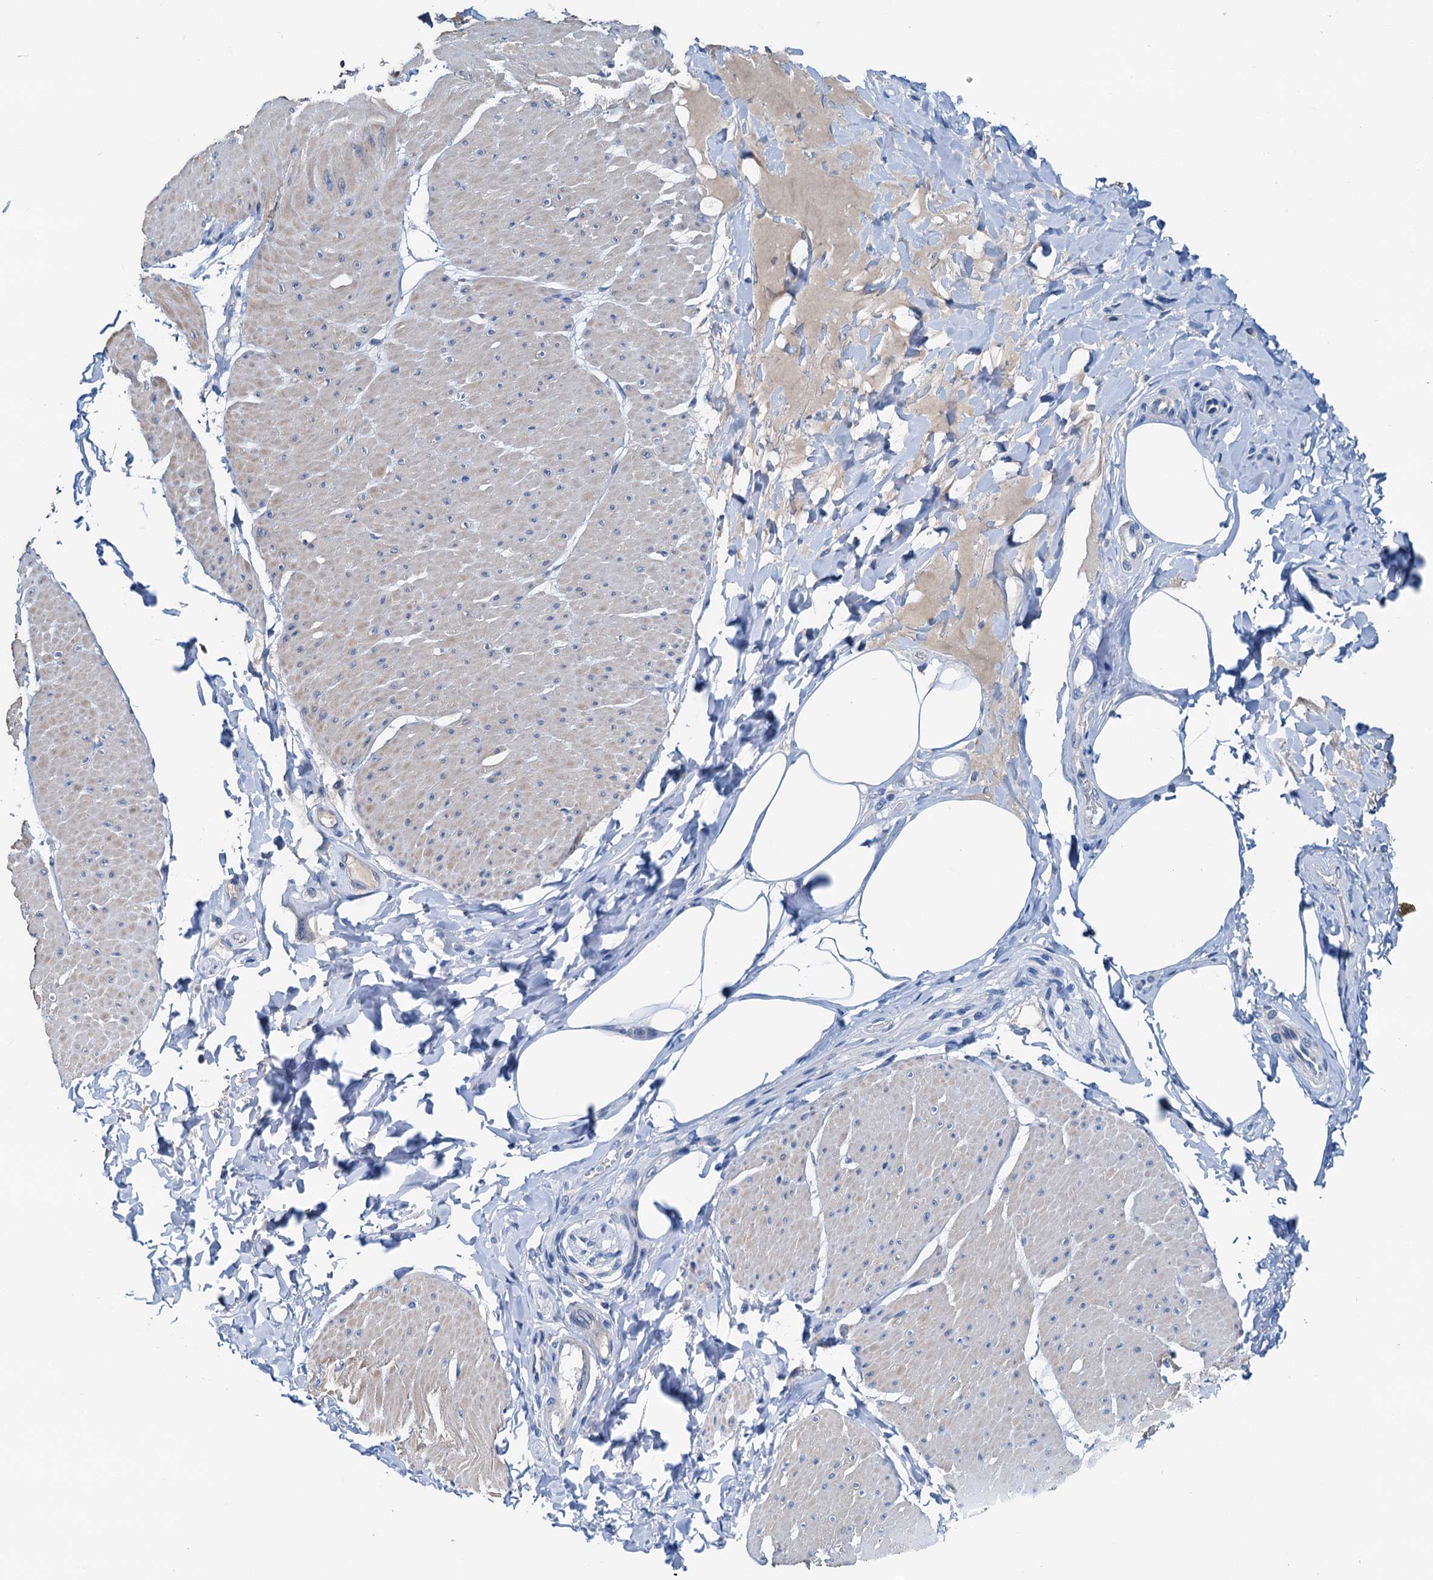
{"staining": {"intensity": "weak", "quantity": "<25%", "location": "cytoplasmic/membranous"}, "tissue": "smooth muscle", "cell_type": "Smooth muscle cells", "image_type": "normal", "snomed": [{"axis": "morphology", "description": "Urothelial carcinoma, High grade"}, {"axis": "topography", "description": "Urinary bladder"}], "caption": "DAB immunohistochemical staining of benign smooth muscle shows no significant staining in smooth muscle cells.", "gene": "KNDC1", "patient": {"sex": "male", "age": 46}}